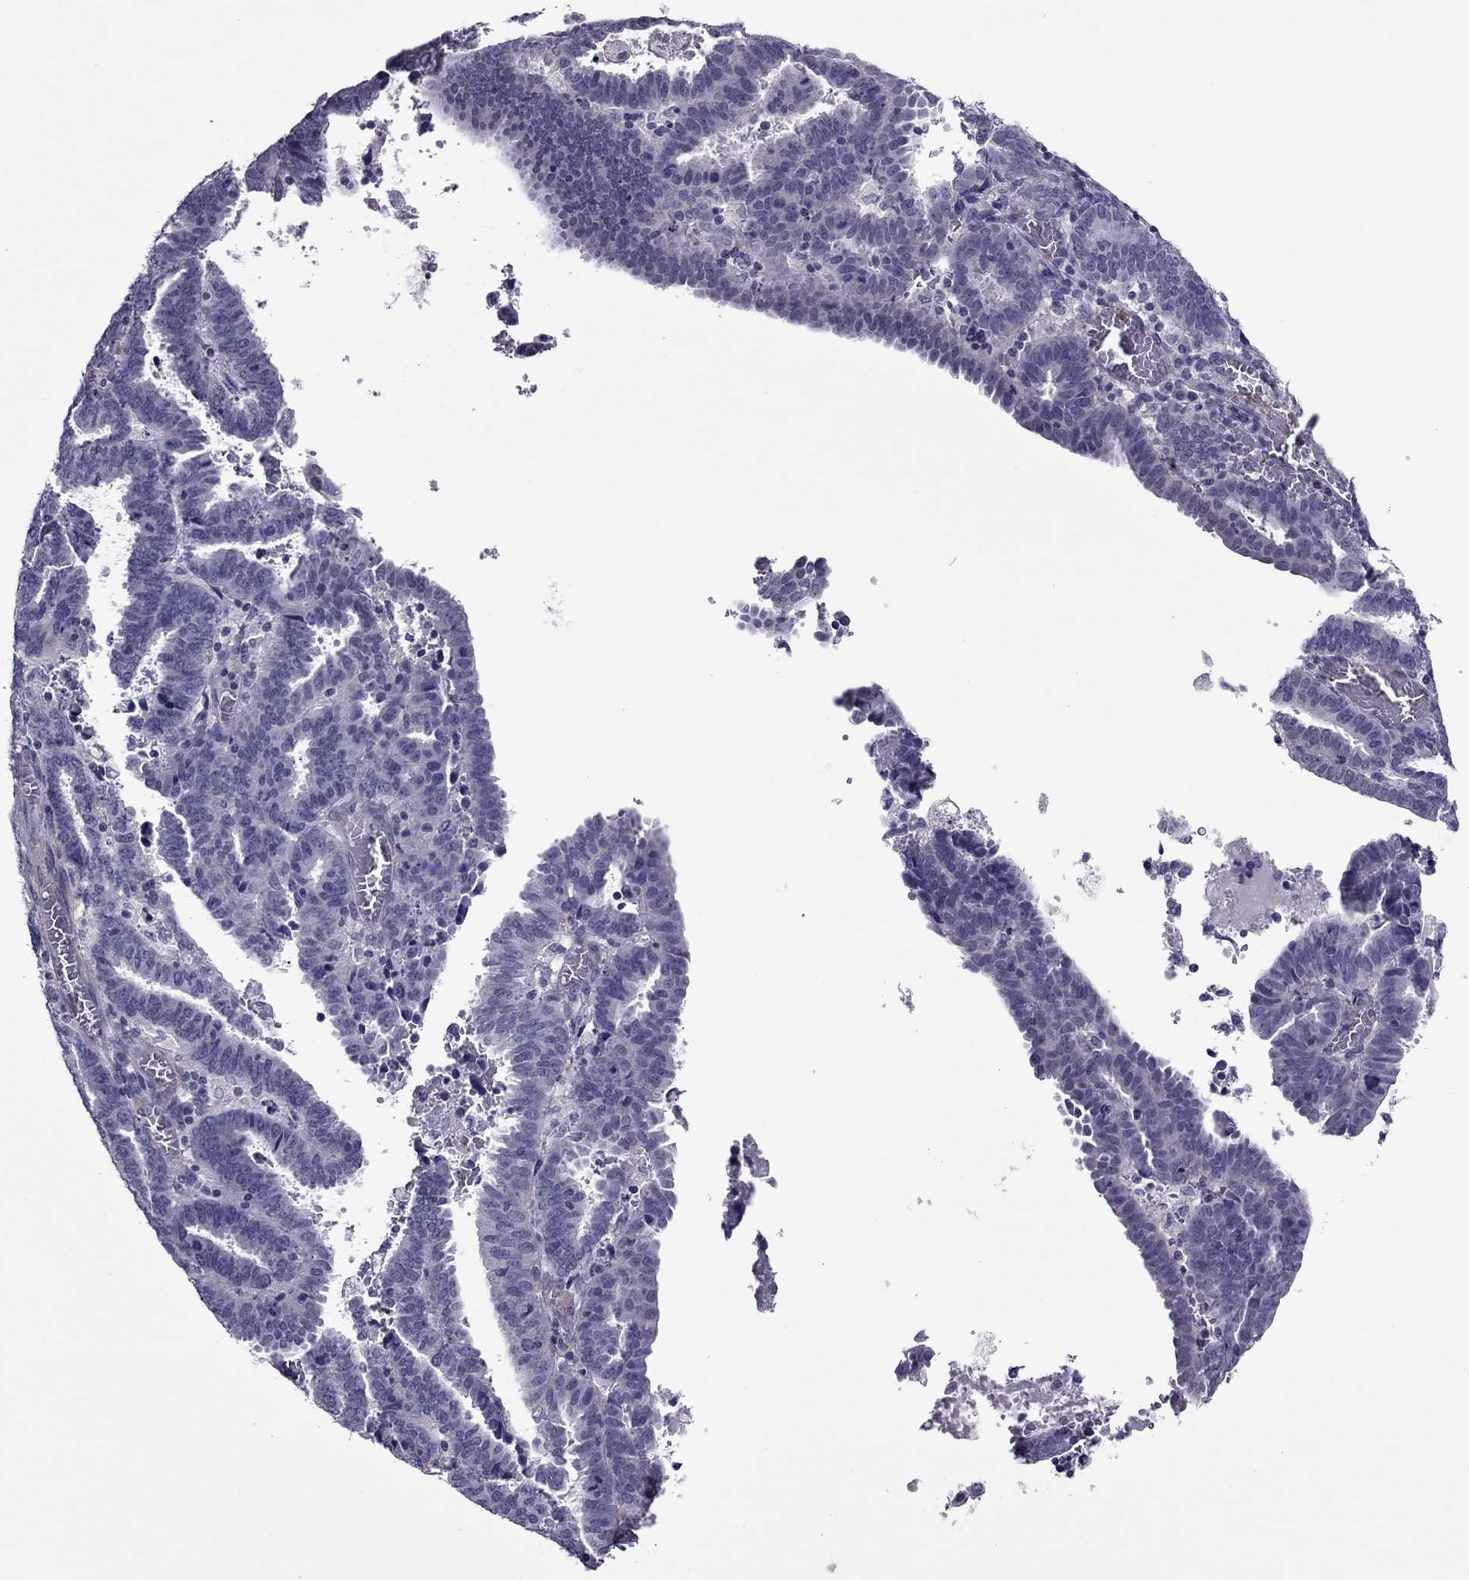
{"staining": {"intensity": "negative", "quantity": "none", "location": "none"}, "tissue": "endometrial cancer", "cell_type": "Tumor cells", "image_type": "cancer", "snomed": [{"axis": "morphology", "description": "Adenocarcinoma, NOS"}, {"axis": "topography", "description": "Uterus"}], "caption": "High magnification brightfield microscopy of adenocarcinoma (endometrial) stained with DAB (3,3'-diaminobenzidine) (brown) and counterstained with hematoxylin (blue): tumor cells show no significant expression. (DAB IHC with hematoxylin counter stain).", "gene": "SLC16A8", "patient": {"sex": "female", "age": 83}}